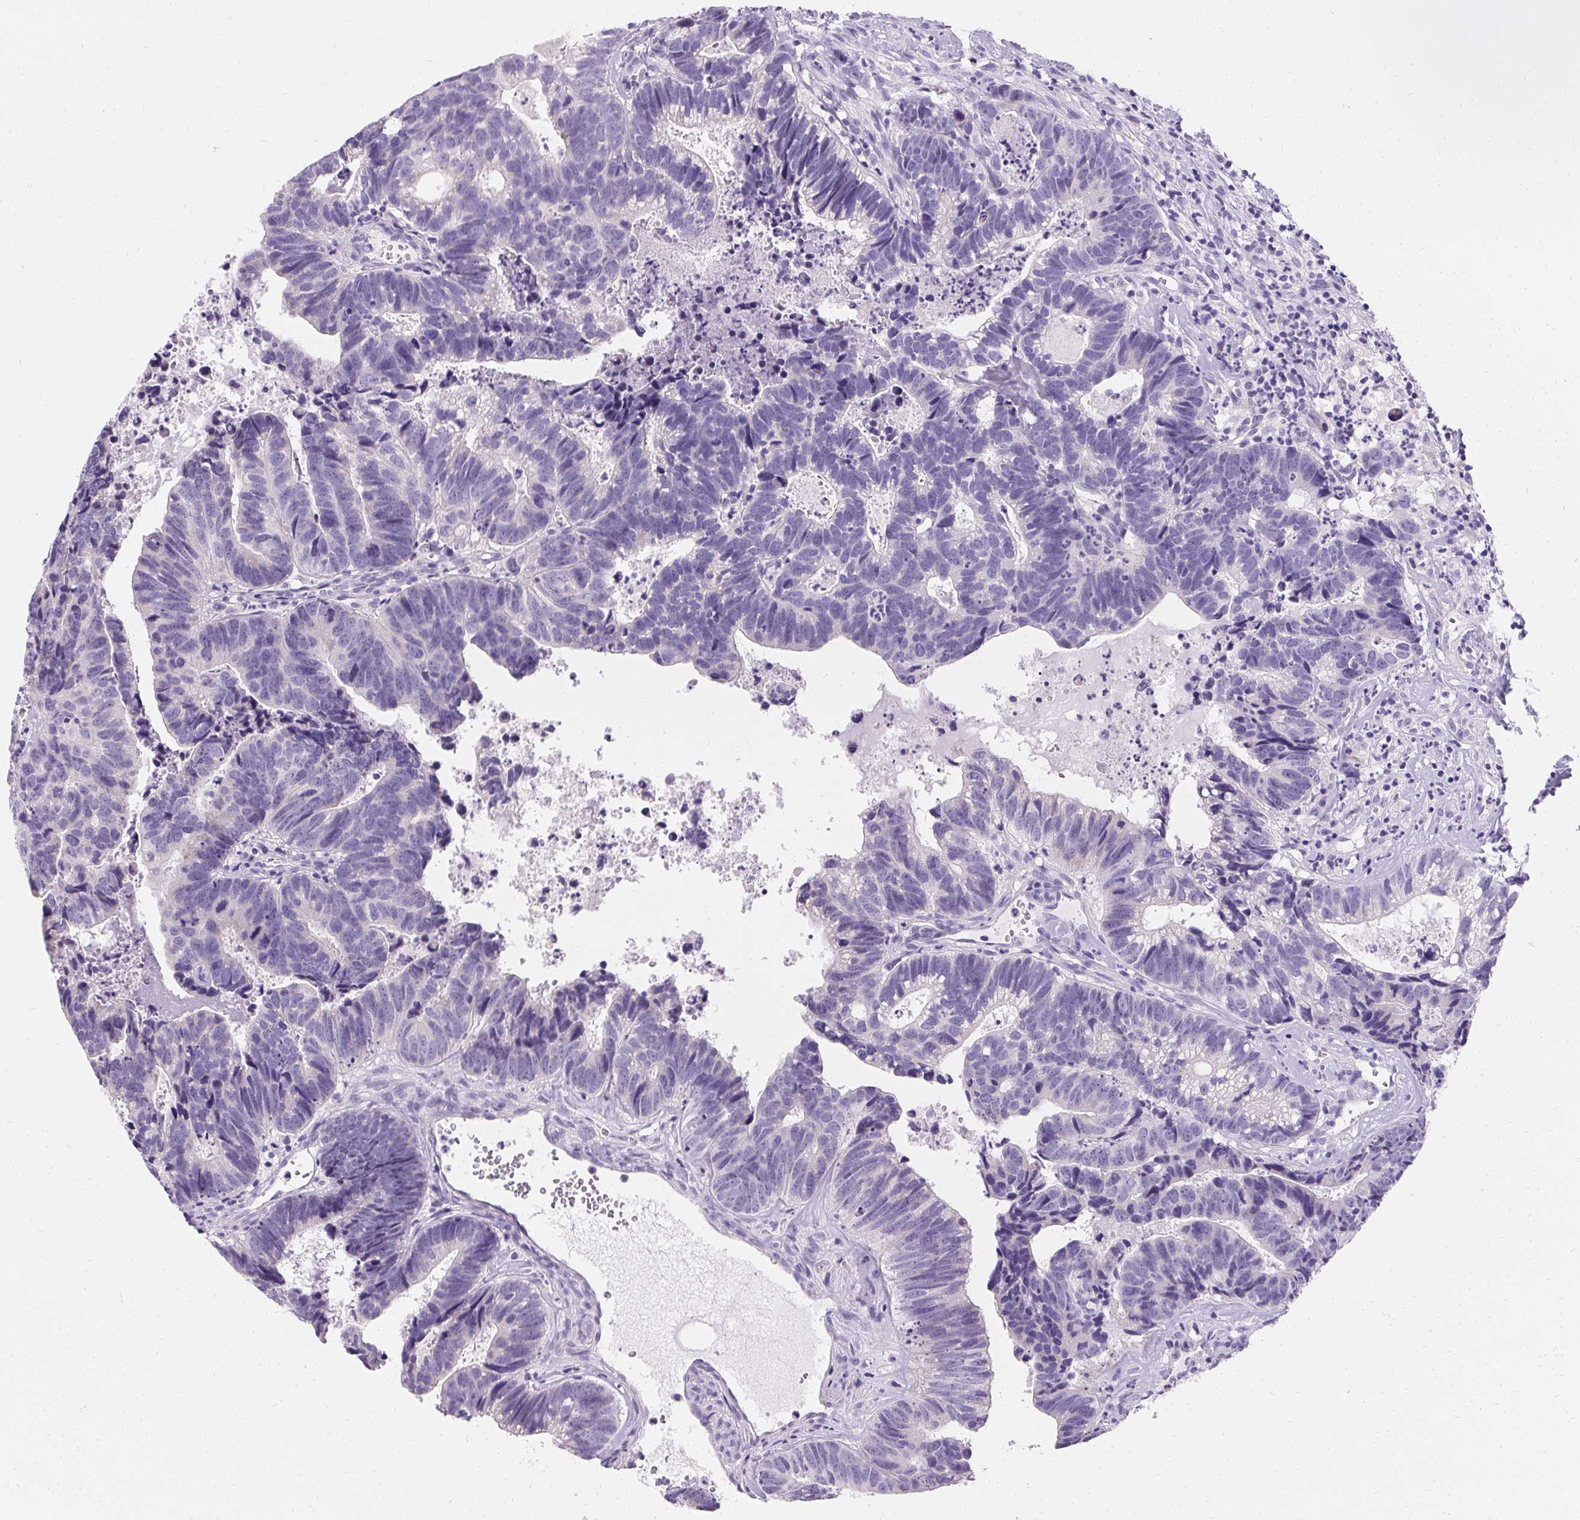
{"staining": {"intensity": "negative", "quantity": "none", "location": "none"}, "tissue": "head and neck cancer", "cell_type": "Tumor cells", "image_type": "cancer", "snomed": [{"axis": "morphology", "description": "Adenocarcinoma, NOS"}, {"axis": "topography", "description": "Head-Neck"}], "caption": "Immunohistochemistry (IHC) histopathology image of neoplastic tissue: human adenocarcinoma (head and neck) stained with DAB (3,3'-diaminobenzidine) exhibits no significant protein positivity in tumor cells. (Stains: DAB (3,3'-diaminobenzidine) immunohistochemistry (IHC) with hematoxylin counter stain, Microscopy: brightfield microscopy at high magnification).", "gene": "ASGR2", "patient": {"sex": "male", "age": 62}}